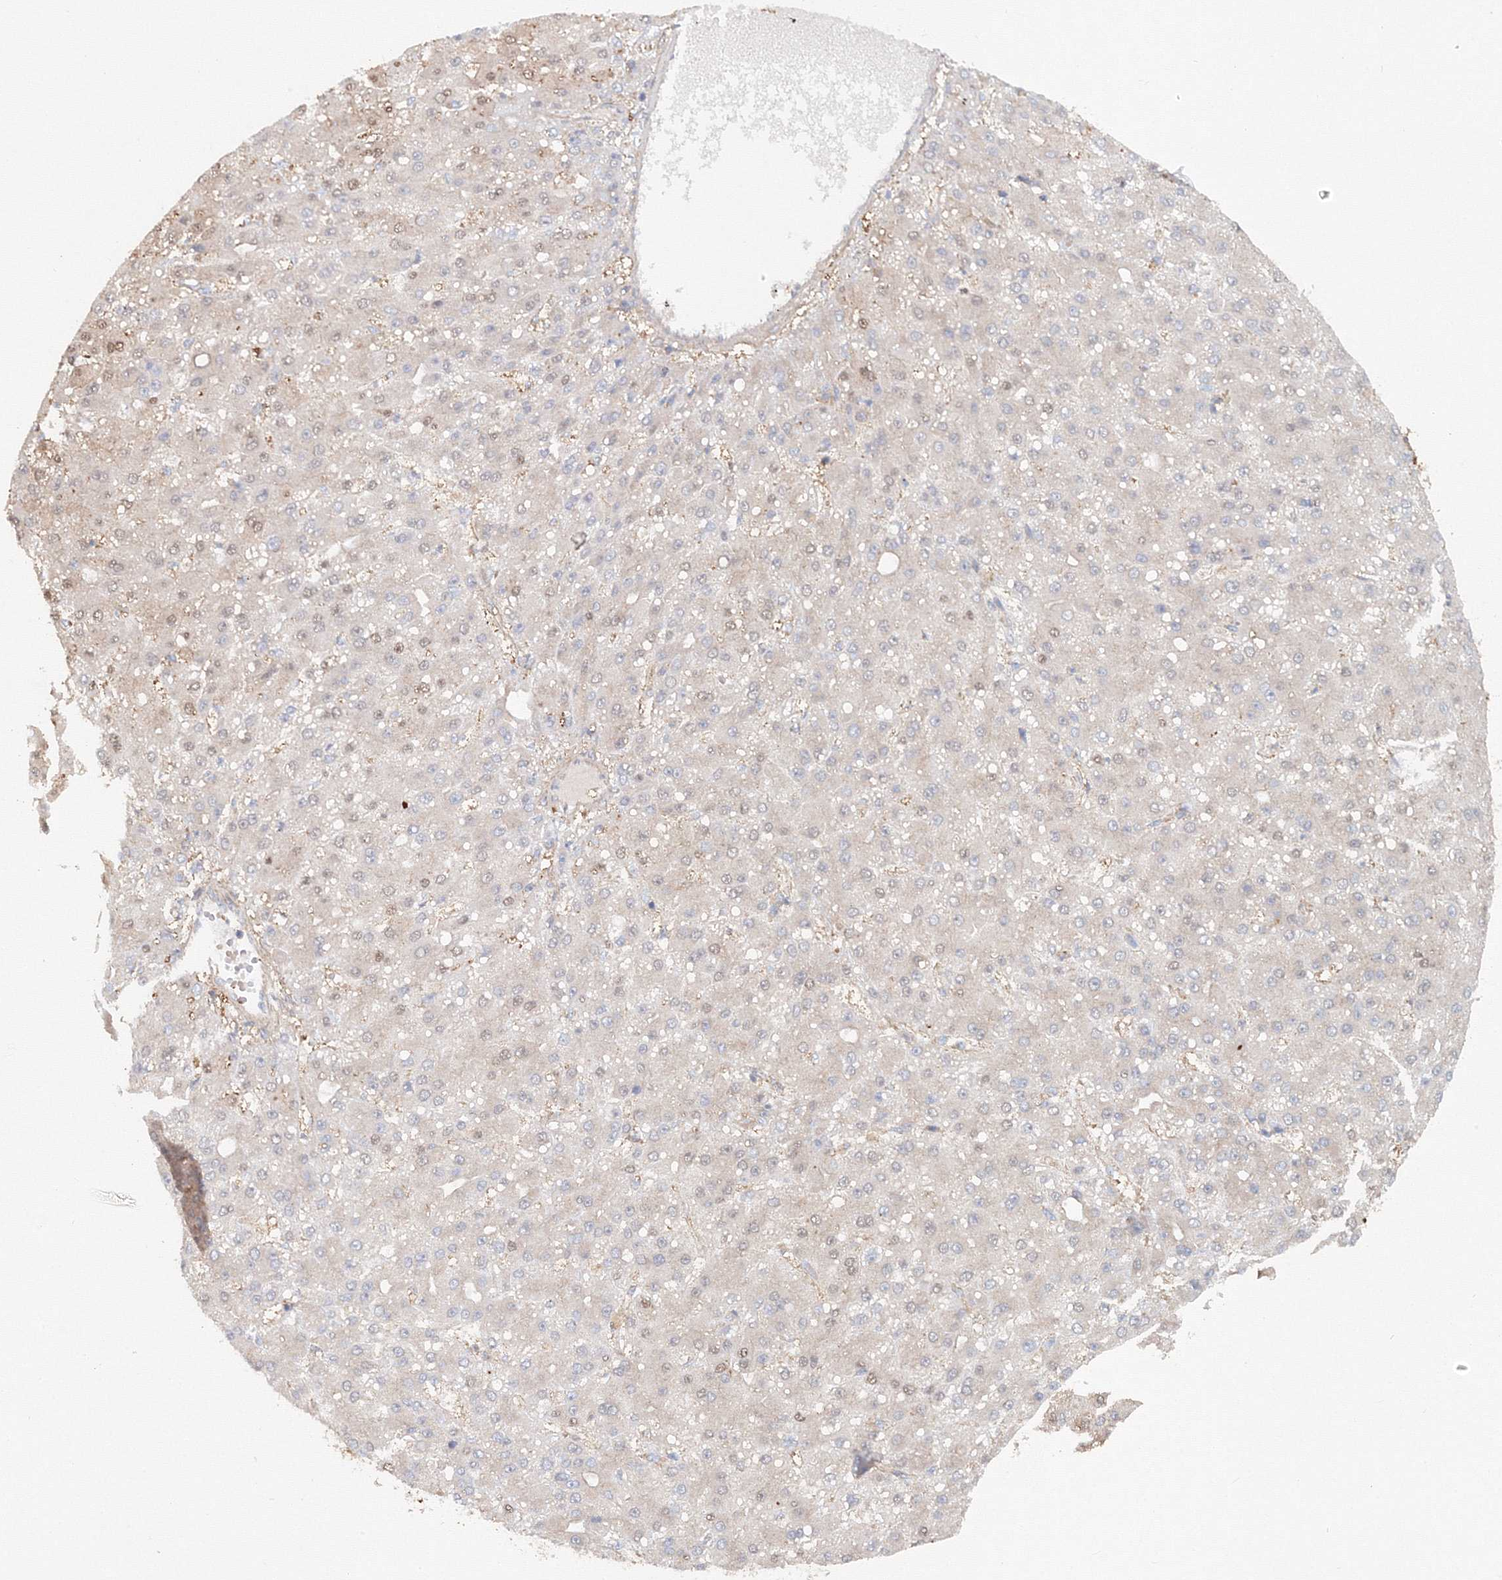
{"staining": {"intensity": "negative", "quantity": "none", "location": "none"}, "tissue": "liver cancer", "cell_type": "Tumor cells", "image_type": "cancer", "snomed": [{"axis": "morphology", "description": "Carcinoma, Hepatocellular, NOS"}, {"axis": "topography", "description": "Liver"}], "caption": "IHC of liver cancer exhibits no positivity in tumor cells. The staining is performed using DAB brown chromogen with nuclei counter-stained in using hematoxylin.", "gene": "EXOC1", "patient": {"sex": "male", "age": 67}}